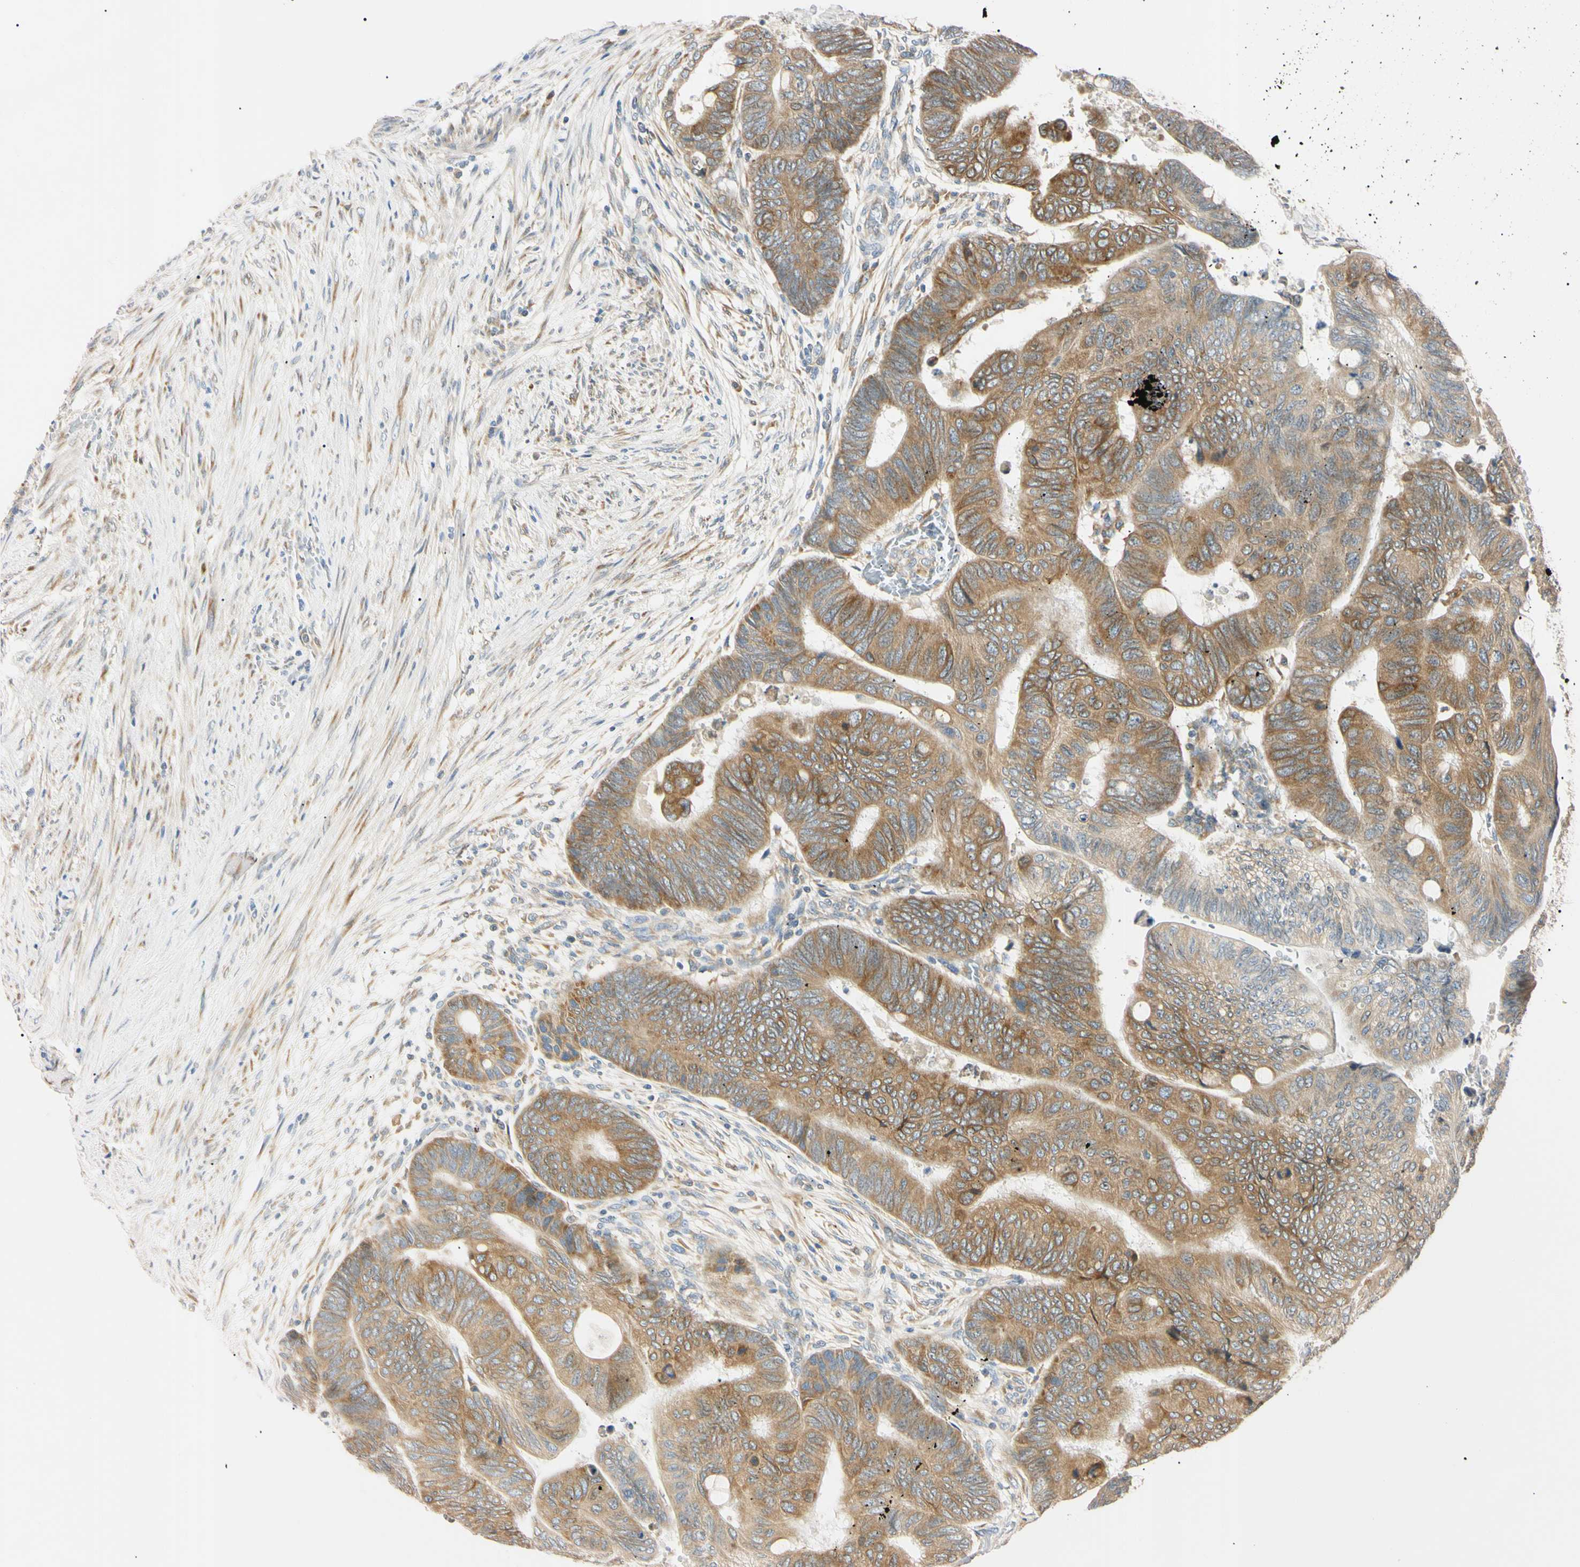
{"staining": {"intensity": "moderate", "quantity": ">75%", "location": "cytoplasmic/membranous"}, "tissue": "colorectal cancer", "cell_type": "Tumor cells", "image_type": "cancer", "snomed": [{"axis": "morphology", "description": "Normal tissue, NOS"}, {"axis": "morphology", "description": "Adenocarcinoma, NOS"}, {"axis": "topography", "description": "Rectum"}, {"axis": "topography", "description": "Peripheral nerve tissue"}], "caption": "Human colorectal adenocarcinoma stained with a protein marker shows moderate staining in tumor cells.", "gene": "DNAJB12", "patient": {"sex": "male", "age": 92}}